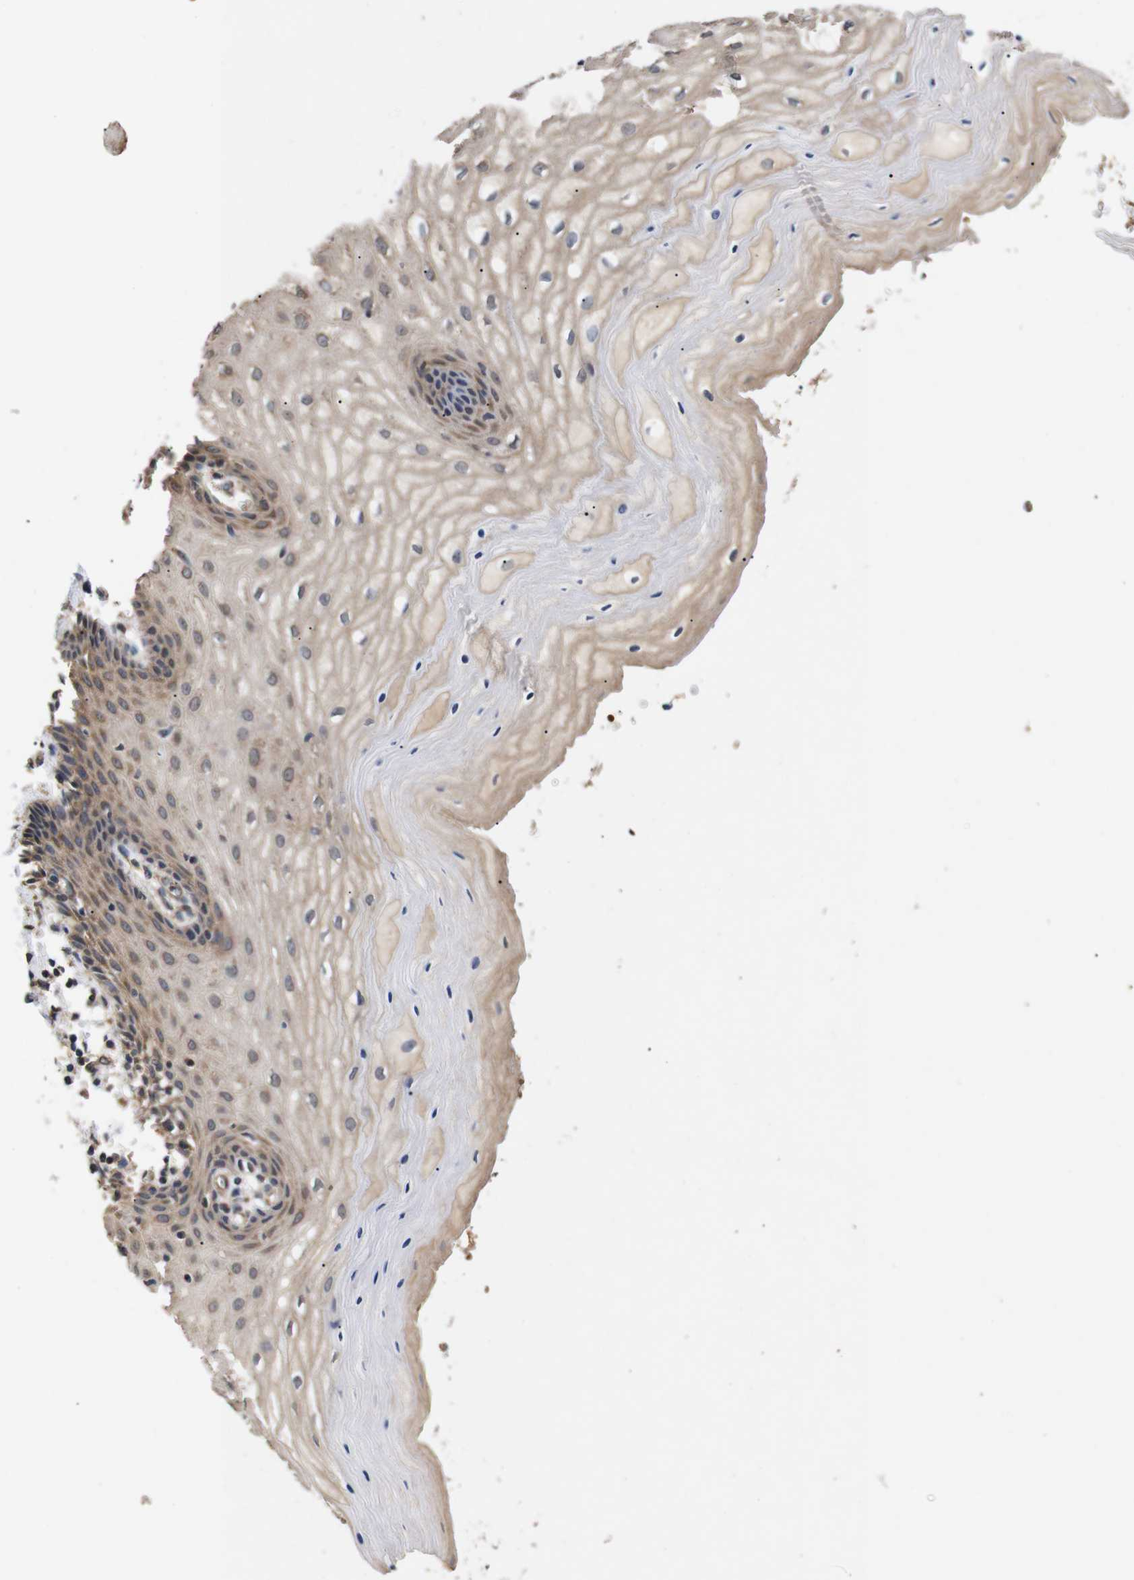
{"staining": {"intensity": "moderate", "quantity": ">75%", "location": "cytoplasmic/membranous"}, "tissue": "cervix", "cell_type": "Glandular cells", "image_type": "normal", "snomed": [{"axis": "morphology", "description": "Normal tissue, NOS"}, {"axis": "topography", "description": "Cervix"}], "caption": "DAB immunohistochemical staining of unremarkable cervix displays moderate cytoplasmic/membranous protein staining in approximately >75% of glandular cells. Immunohistochemistry stains the protein in brown and the nuclei are stained blue.", "gene": "DDR1", "patient": {"sex": "female", "age": 55}}